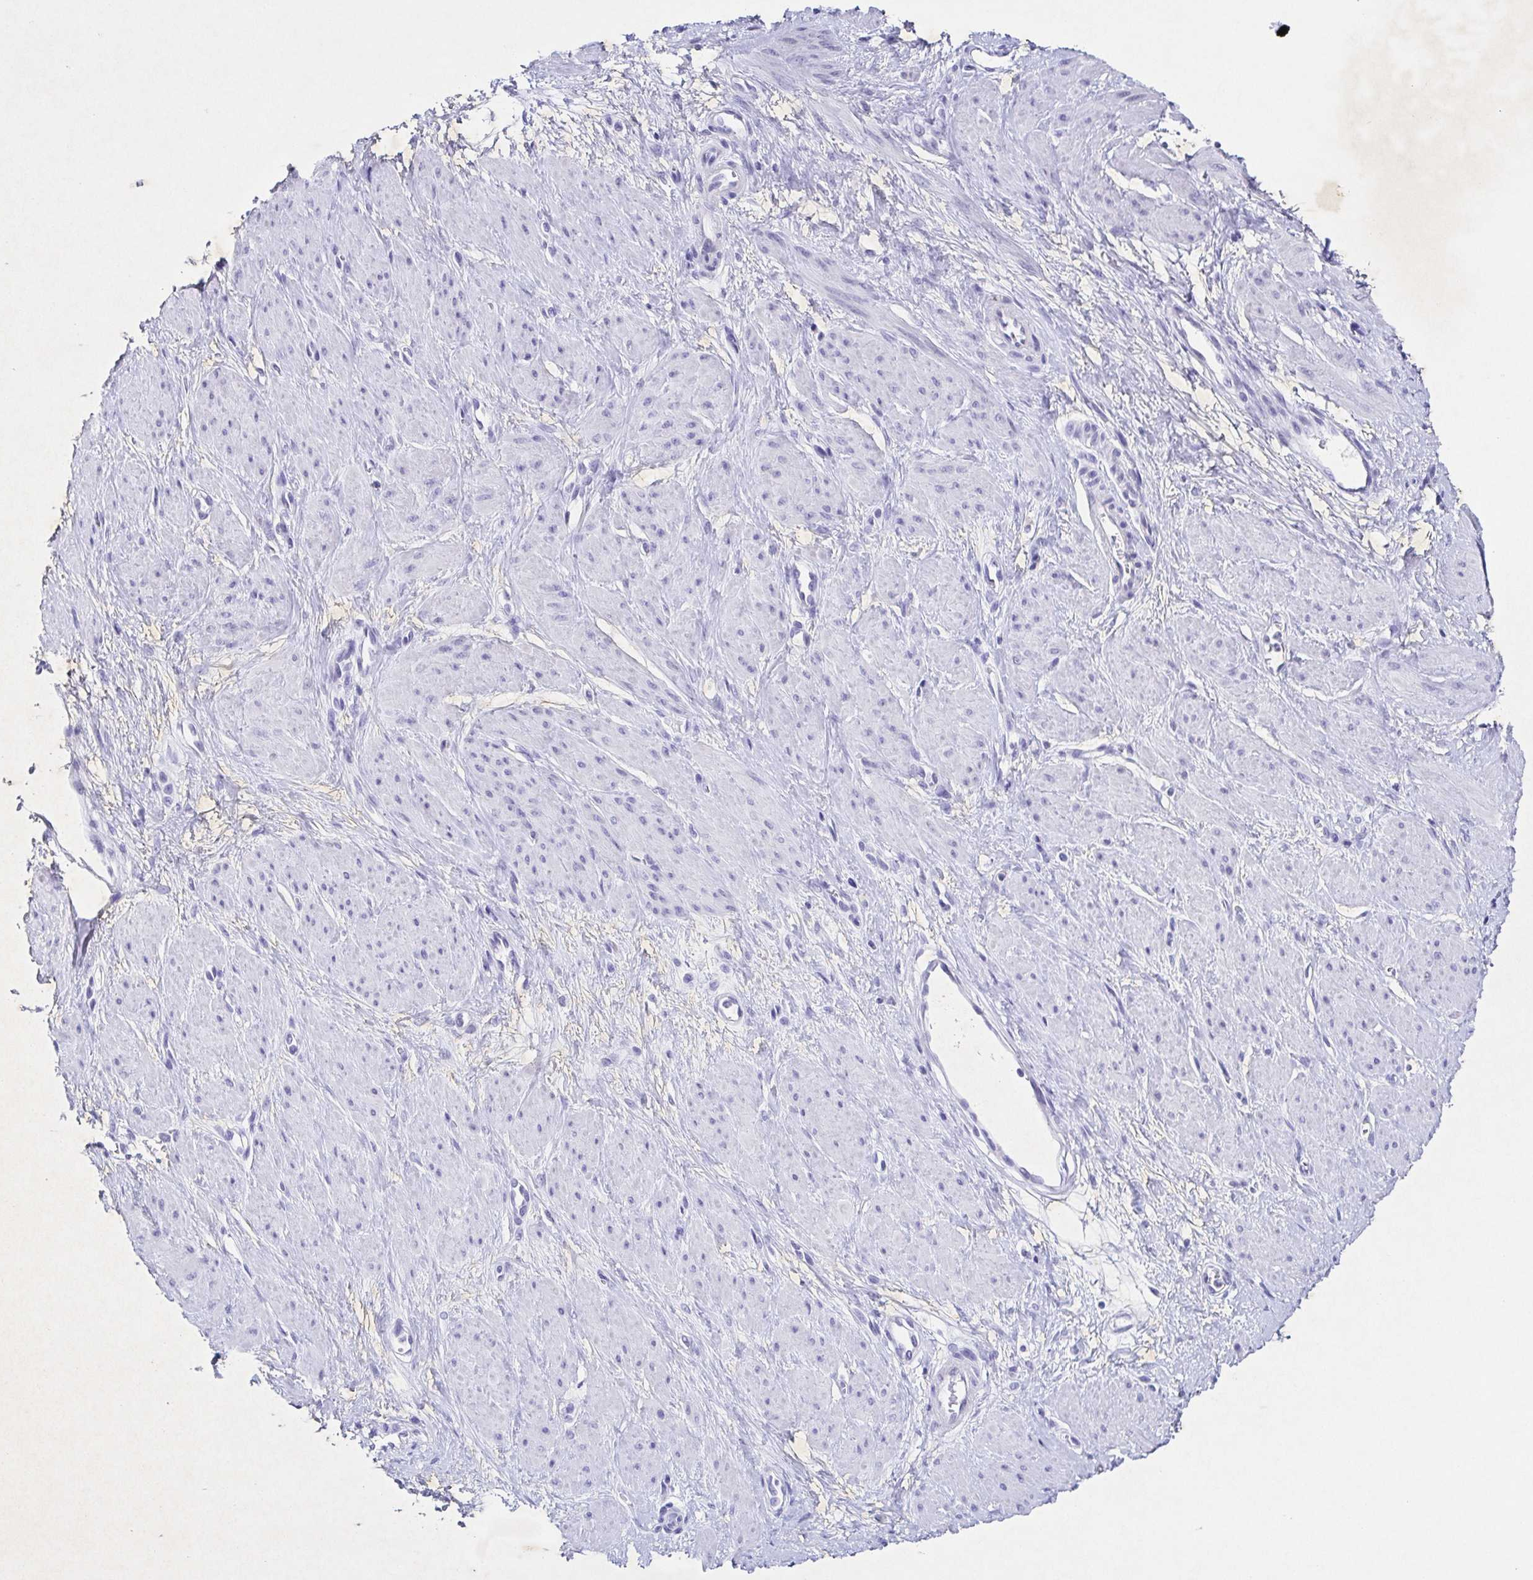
{"staining": {"intensity": "negative", "quantity": "none", "location": "none"}, "tissue": "smooth muscle", "cell_type": "Smooth muscle cells", "image_type": "normal", "snomed": [{"axis": "morphology", "description": "Normal tissue, NOS"}, {"axis": "topography", "description": "Smooth muscle"}, {"axis": "topography", "description": "Uterus"}], "caption": "This is a histopathology image of immunohistochemistry (IHC) staining of benign smooth muscle, which shows no positivity in smooth muscle cells.", "gene": "TNNT2", "patient": {"sex": "female", "age": 39}}